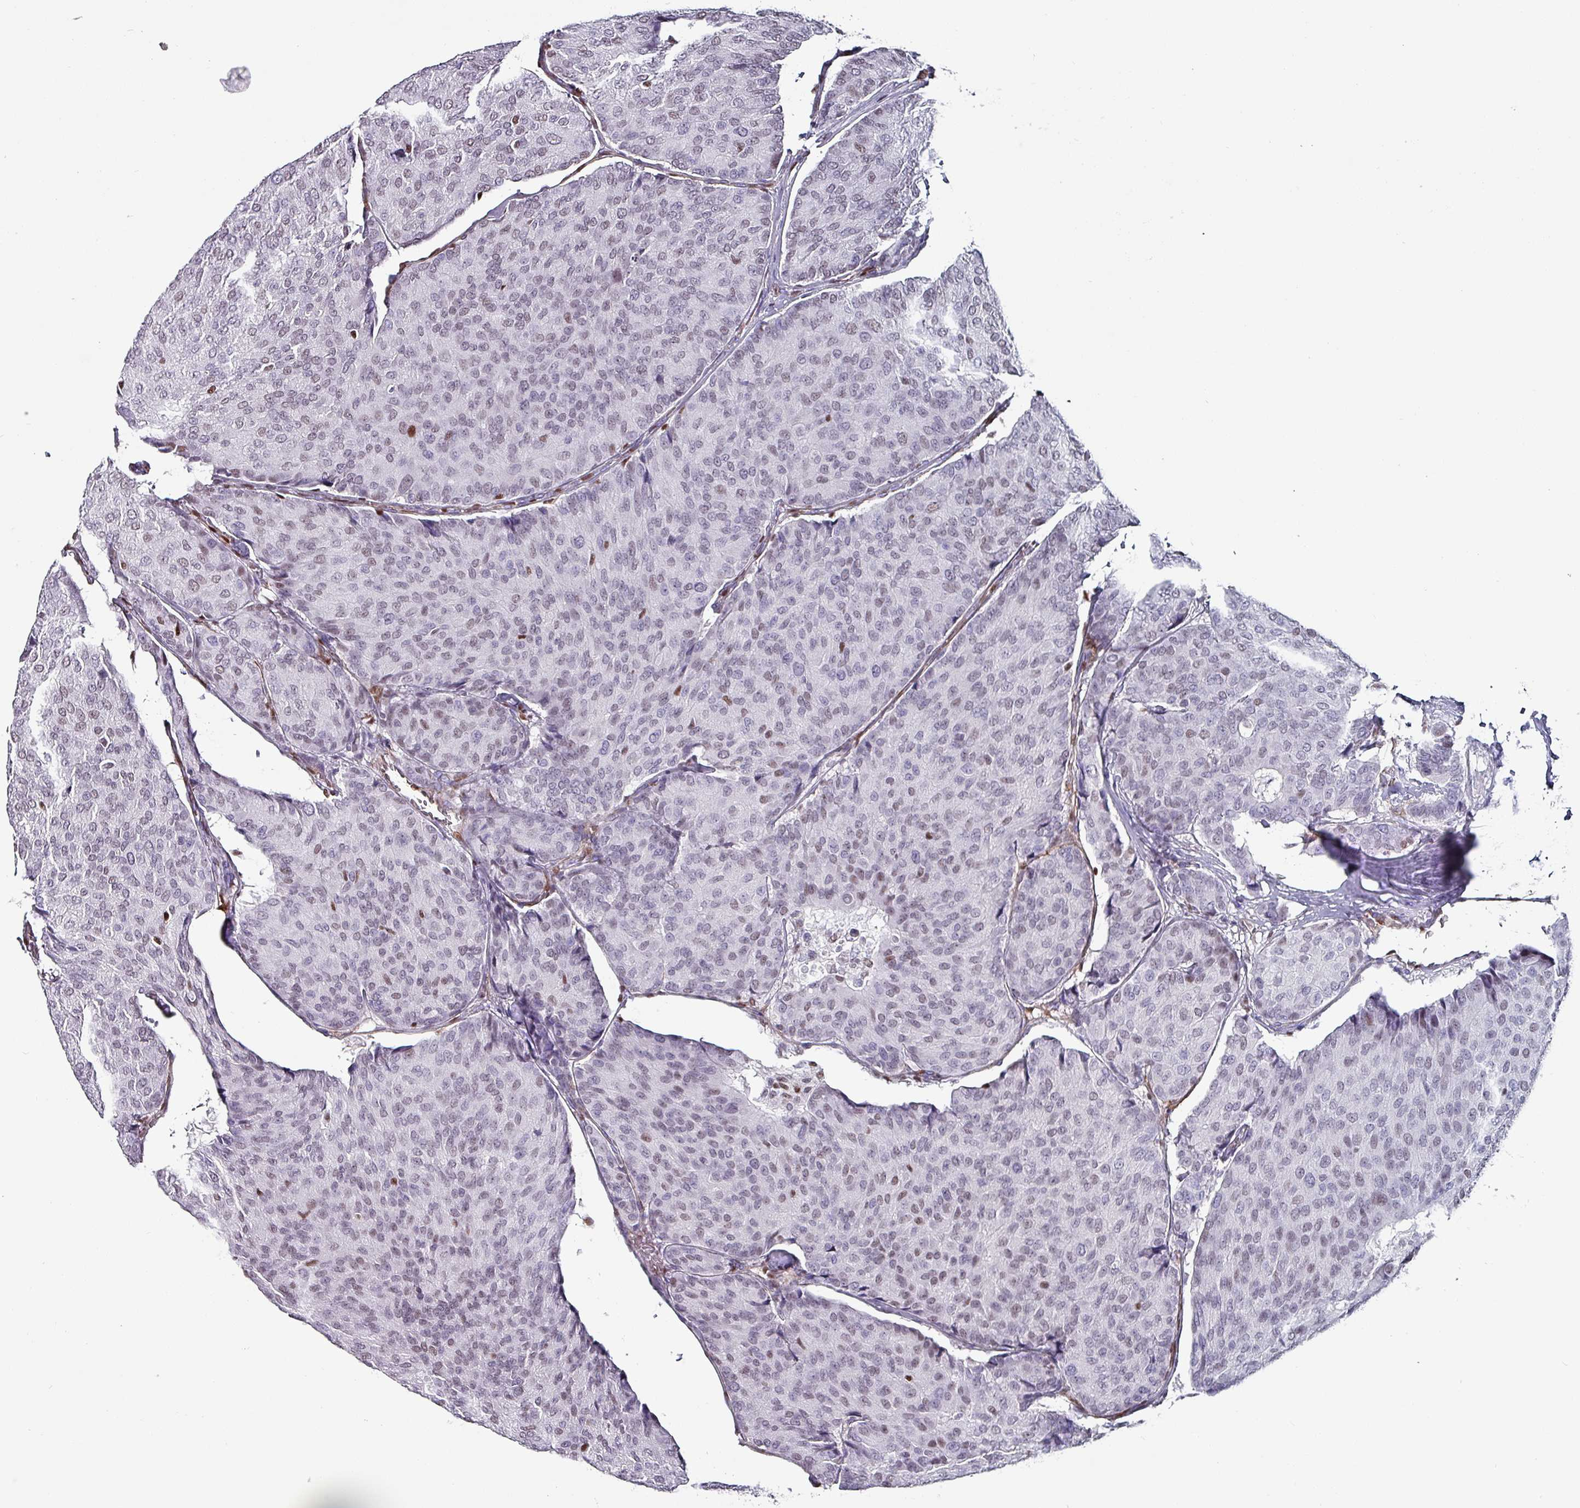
{"staining": {"intensity": "weak", "quantity": ">75%", "location": "nuclear"}, "tissue": "breast cancer", "cell_type": "Tumor cells", "image_type": "cancer", "snomed": [{"axis": "morphology", "description": "Duct carcinoma"}, {"axis": "topography", "description": "Breast"}], "caption": "IHC image of breast cancer (infiltrating ductal carcinoma) stained for a protein (brown), which shows low levels of weak nuclear positivity in approximately >75% of tumor cells.", "gene": "ZNF816-ZNF321P", "patient": {"sex": "female", "age": 75}}